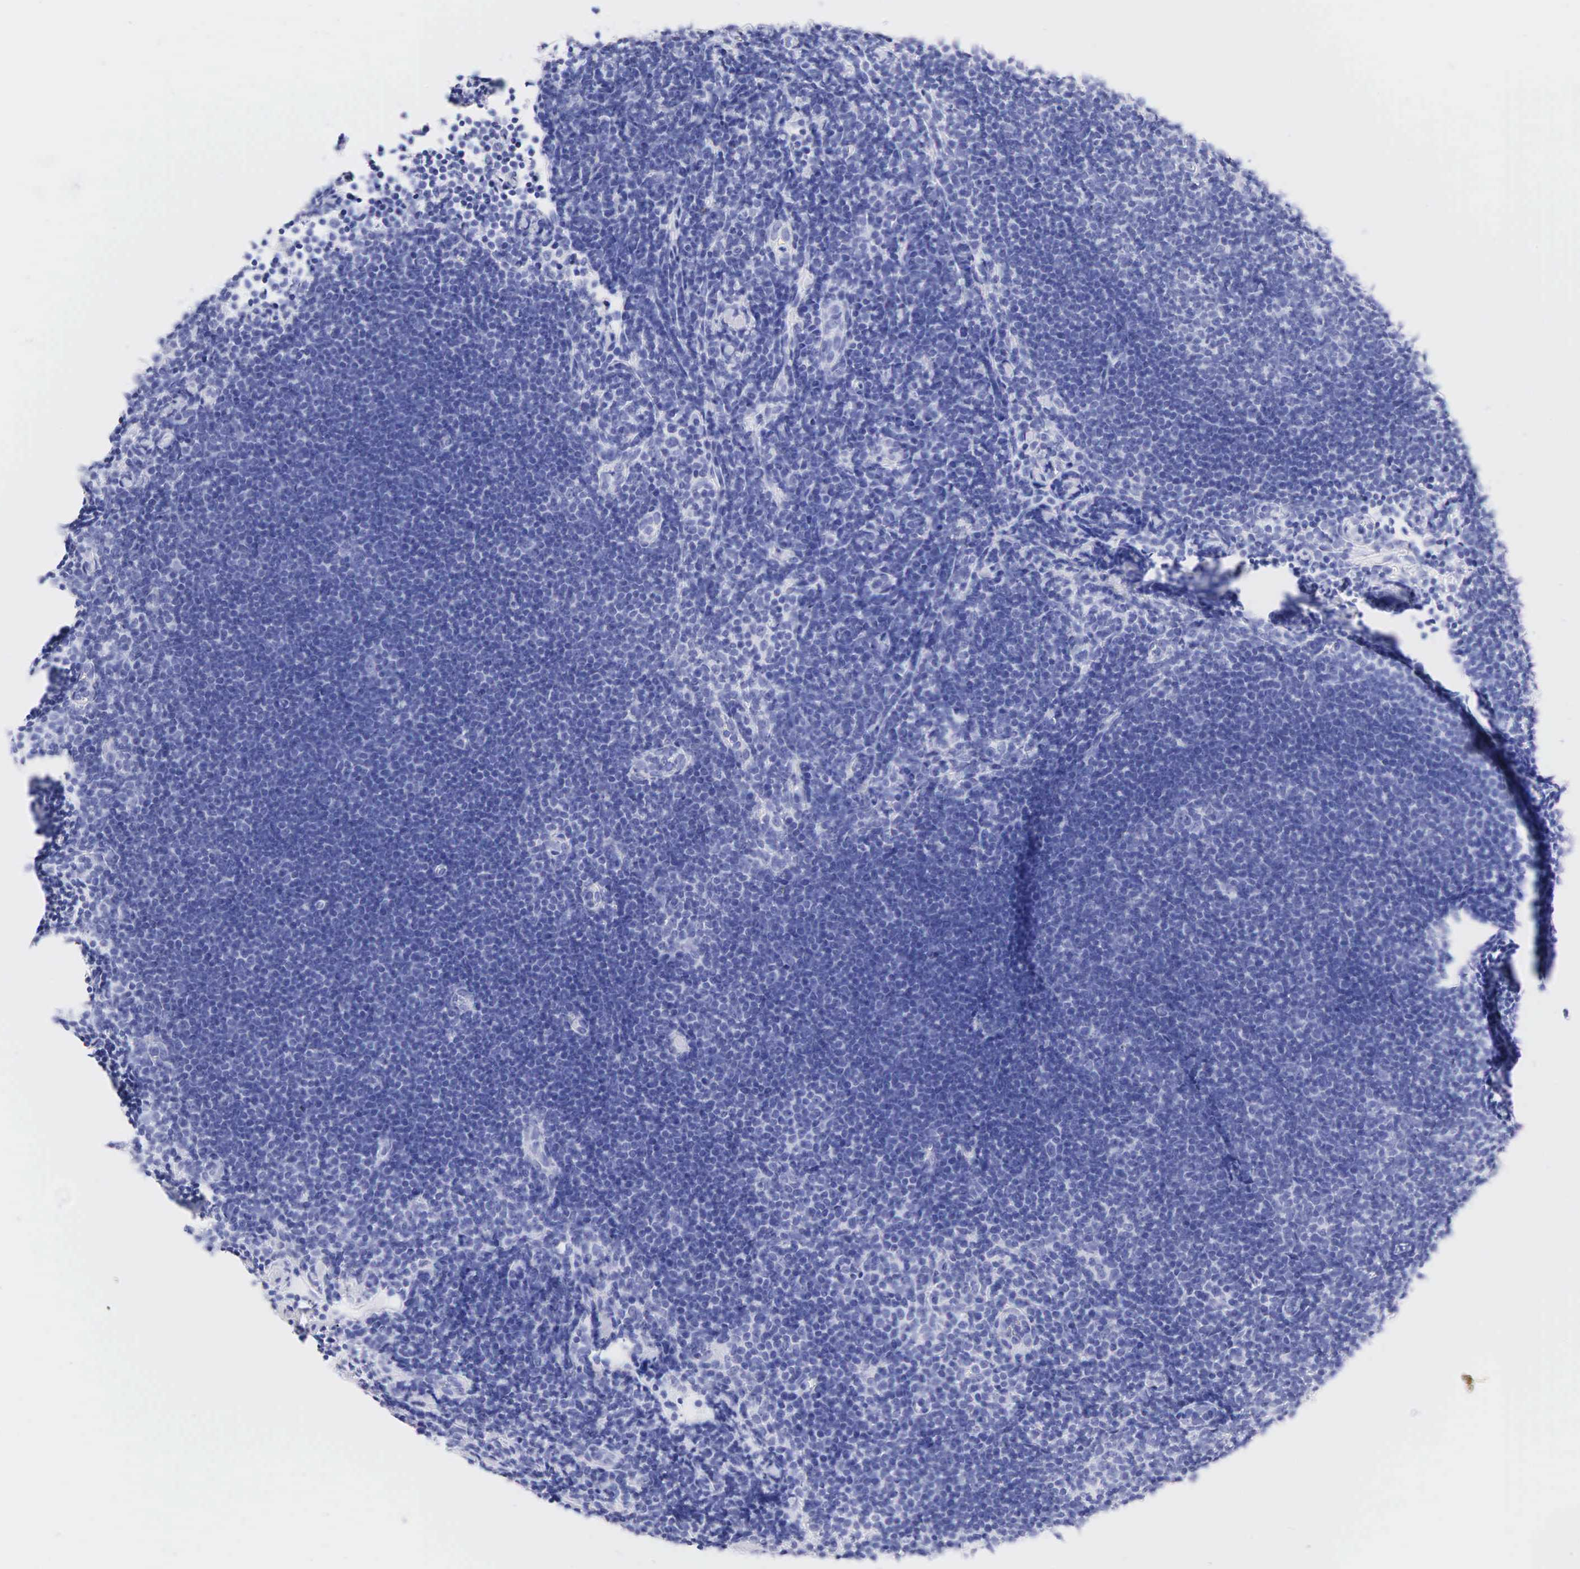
{"staining": {"intensity": "negative", "quantity": "none", "location": "none"}, "tissue": "lymphoma", "cell_type": "Tumor cells", "image_type": "cancer", "snomed": [{"axis": "morphology", "description": "Malignant lymphoma, non-Hodgkin's type, Low grade"}, {"axis": "topography", "description": "Lymph node"}], "caption": "IHC histopathology image of human low-grade malignant lymphoma, non-Hodgkin's type stained for a protein (brown), which displays no positivity in tumor cells.", "gene": "KRT14", "patient": {"sex": "male", "age": 49}}